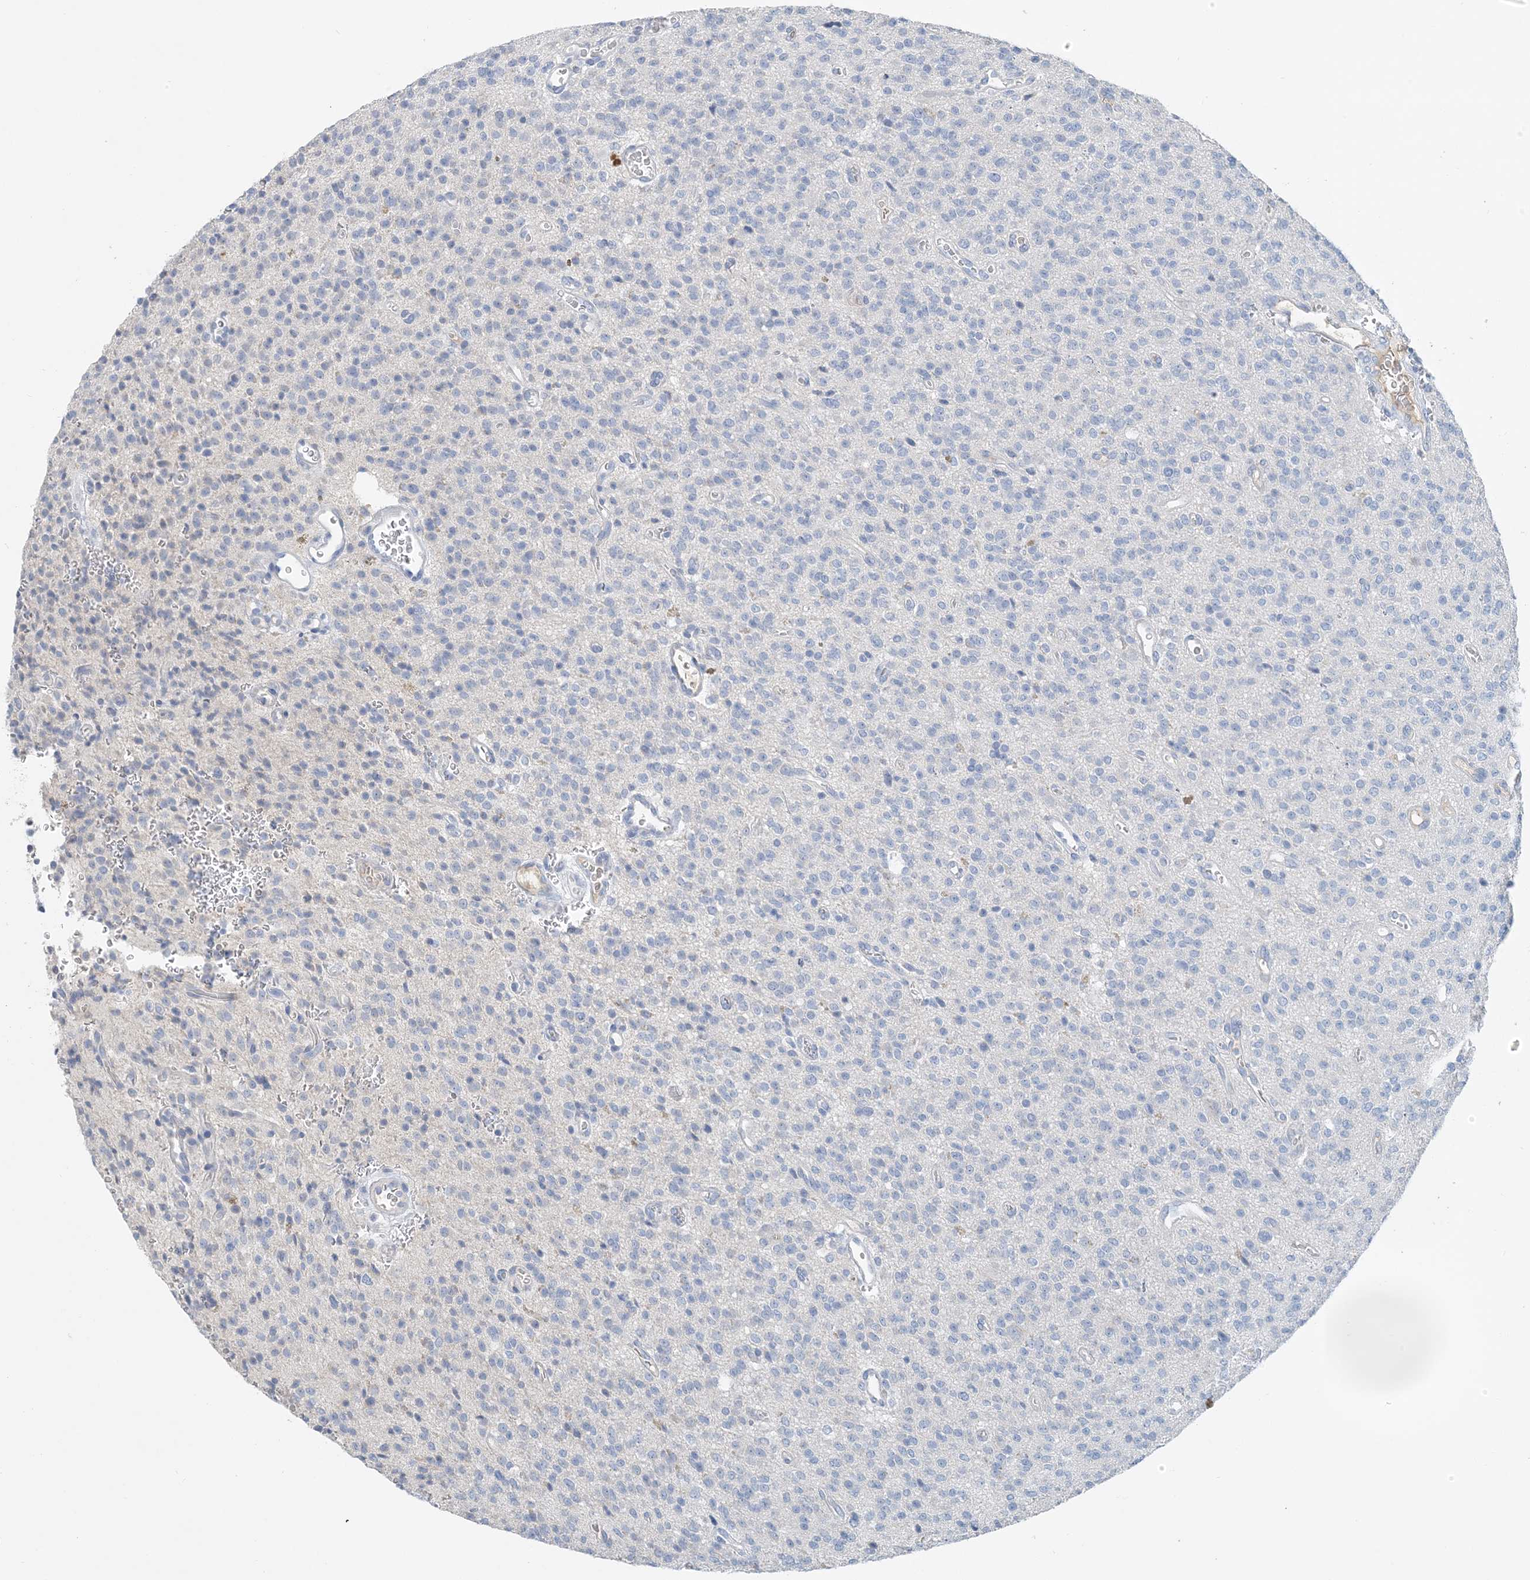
{"staining": {"intensity": "negative", "quantity": "none", "location": "none"}, "tissue": "glioma", "cell_type": "Tumor cells", "image_type": "cancer", "snomed": [{"axis": "morphology", "description": "Glioma, malignant, High grade"}, {"axis": "topography", "description": "Brain"}], "caption": "Immunohistochemistry (IHC) of malignant glioma (high-grade) shows no staining in tumor cells. Brightfield microscopy of IHC stained with DAB (3,3'-diaminobenzidine) (brown) and hematoxylin (blue), captured at high magnification.", "gene": "CTRL", "patient": {"sex": "male", "age": 34}}